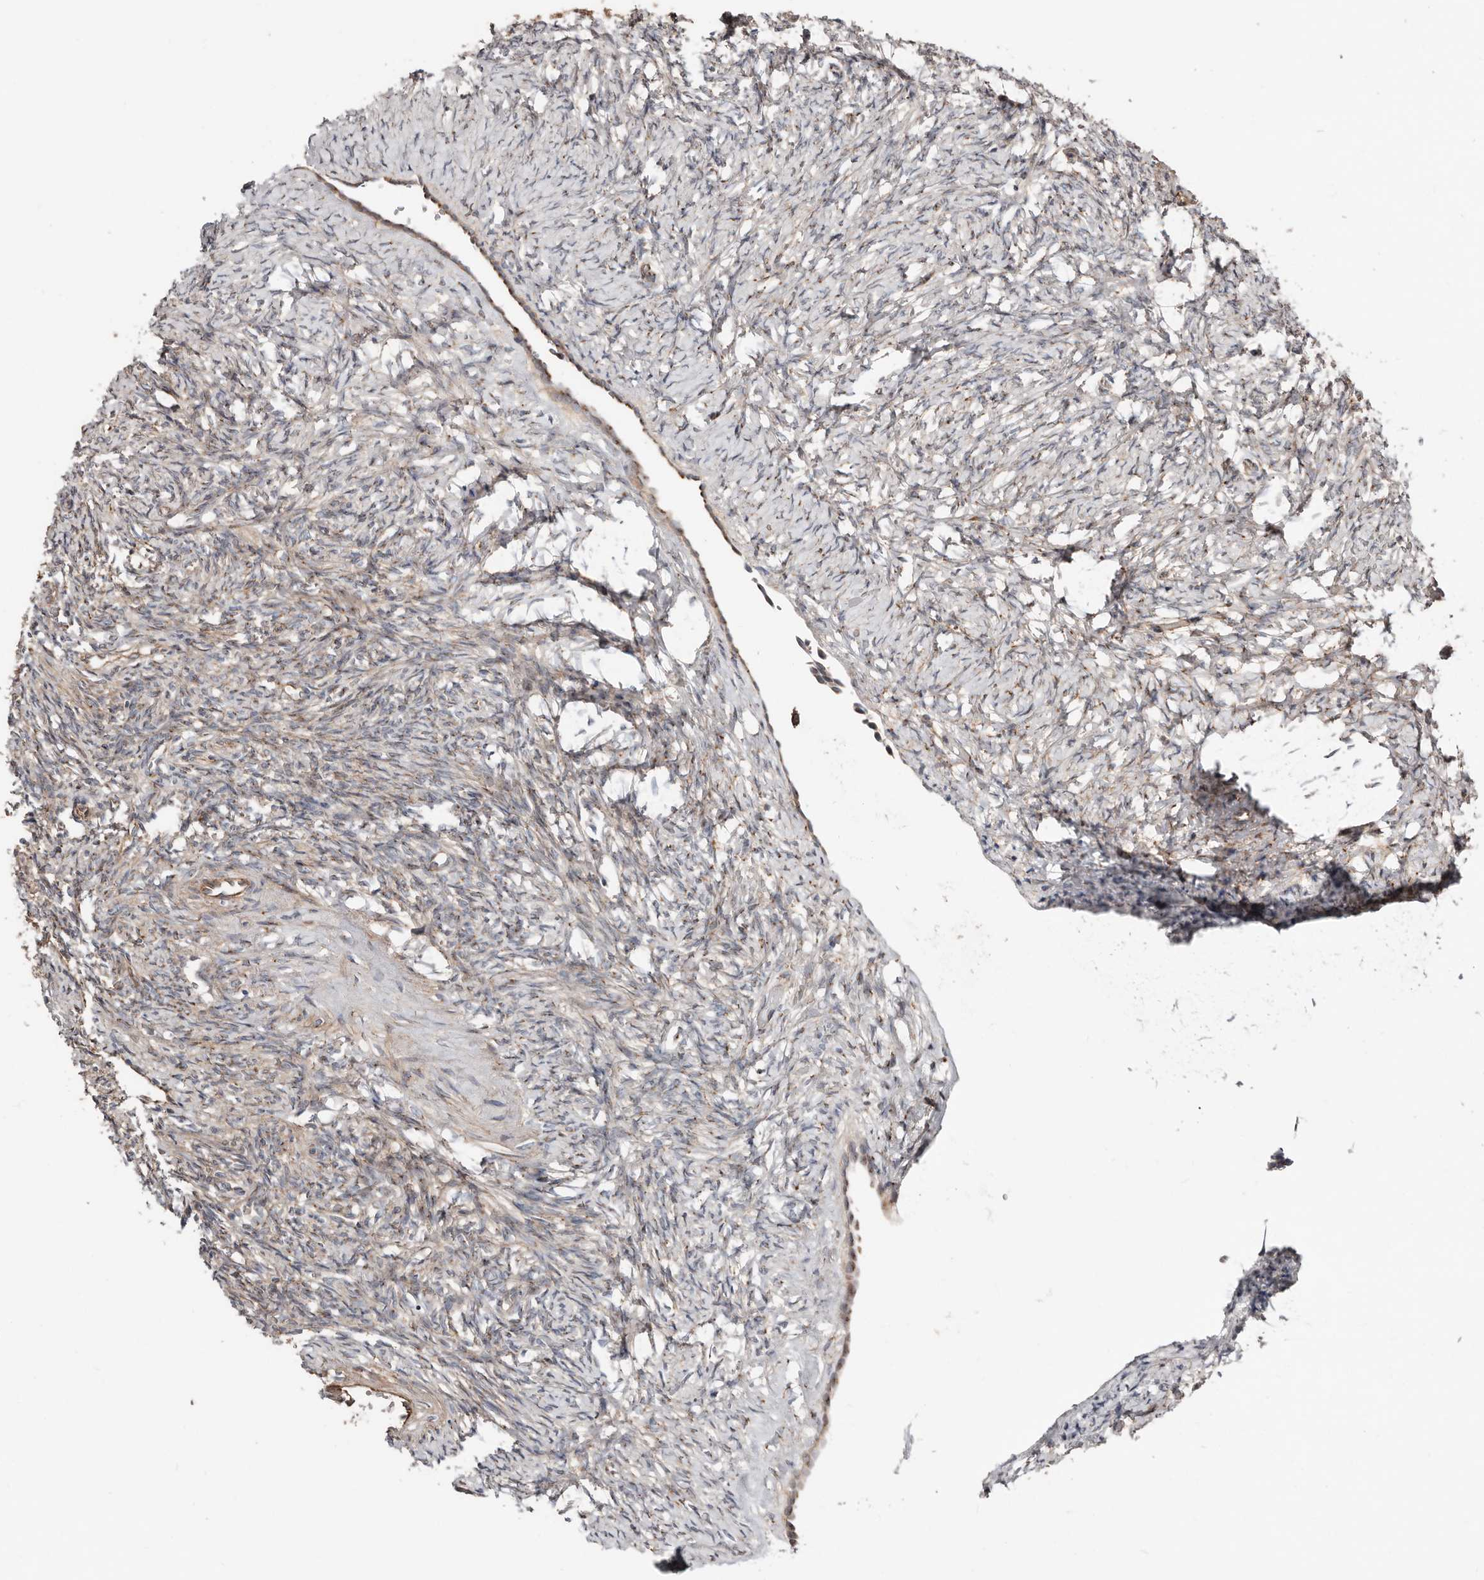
{"staining": {"intensity": "strong", "quantity": ">75%", "location": "cytoplasmic/membranous"}, "tissue": "ovary", "cell_type": "Follicle cells", "image_type": "normal", "snomed": [{"axis": "morphology", "description": "Normal tissue, NOS"}, {"axis": "topography", "description": "Ovary"}], "caption": "A high-resolution histopathology image shows IHC staining of unremarkable ovary, which reveals strong cytoplasmic/membranous positivity in approximately >75% of follicle cells.", "gene": "COG1", "patient": {"sex": "female", "age": 41}}